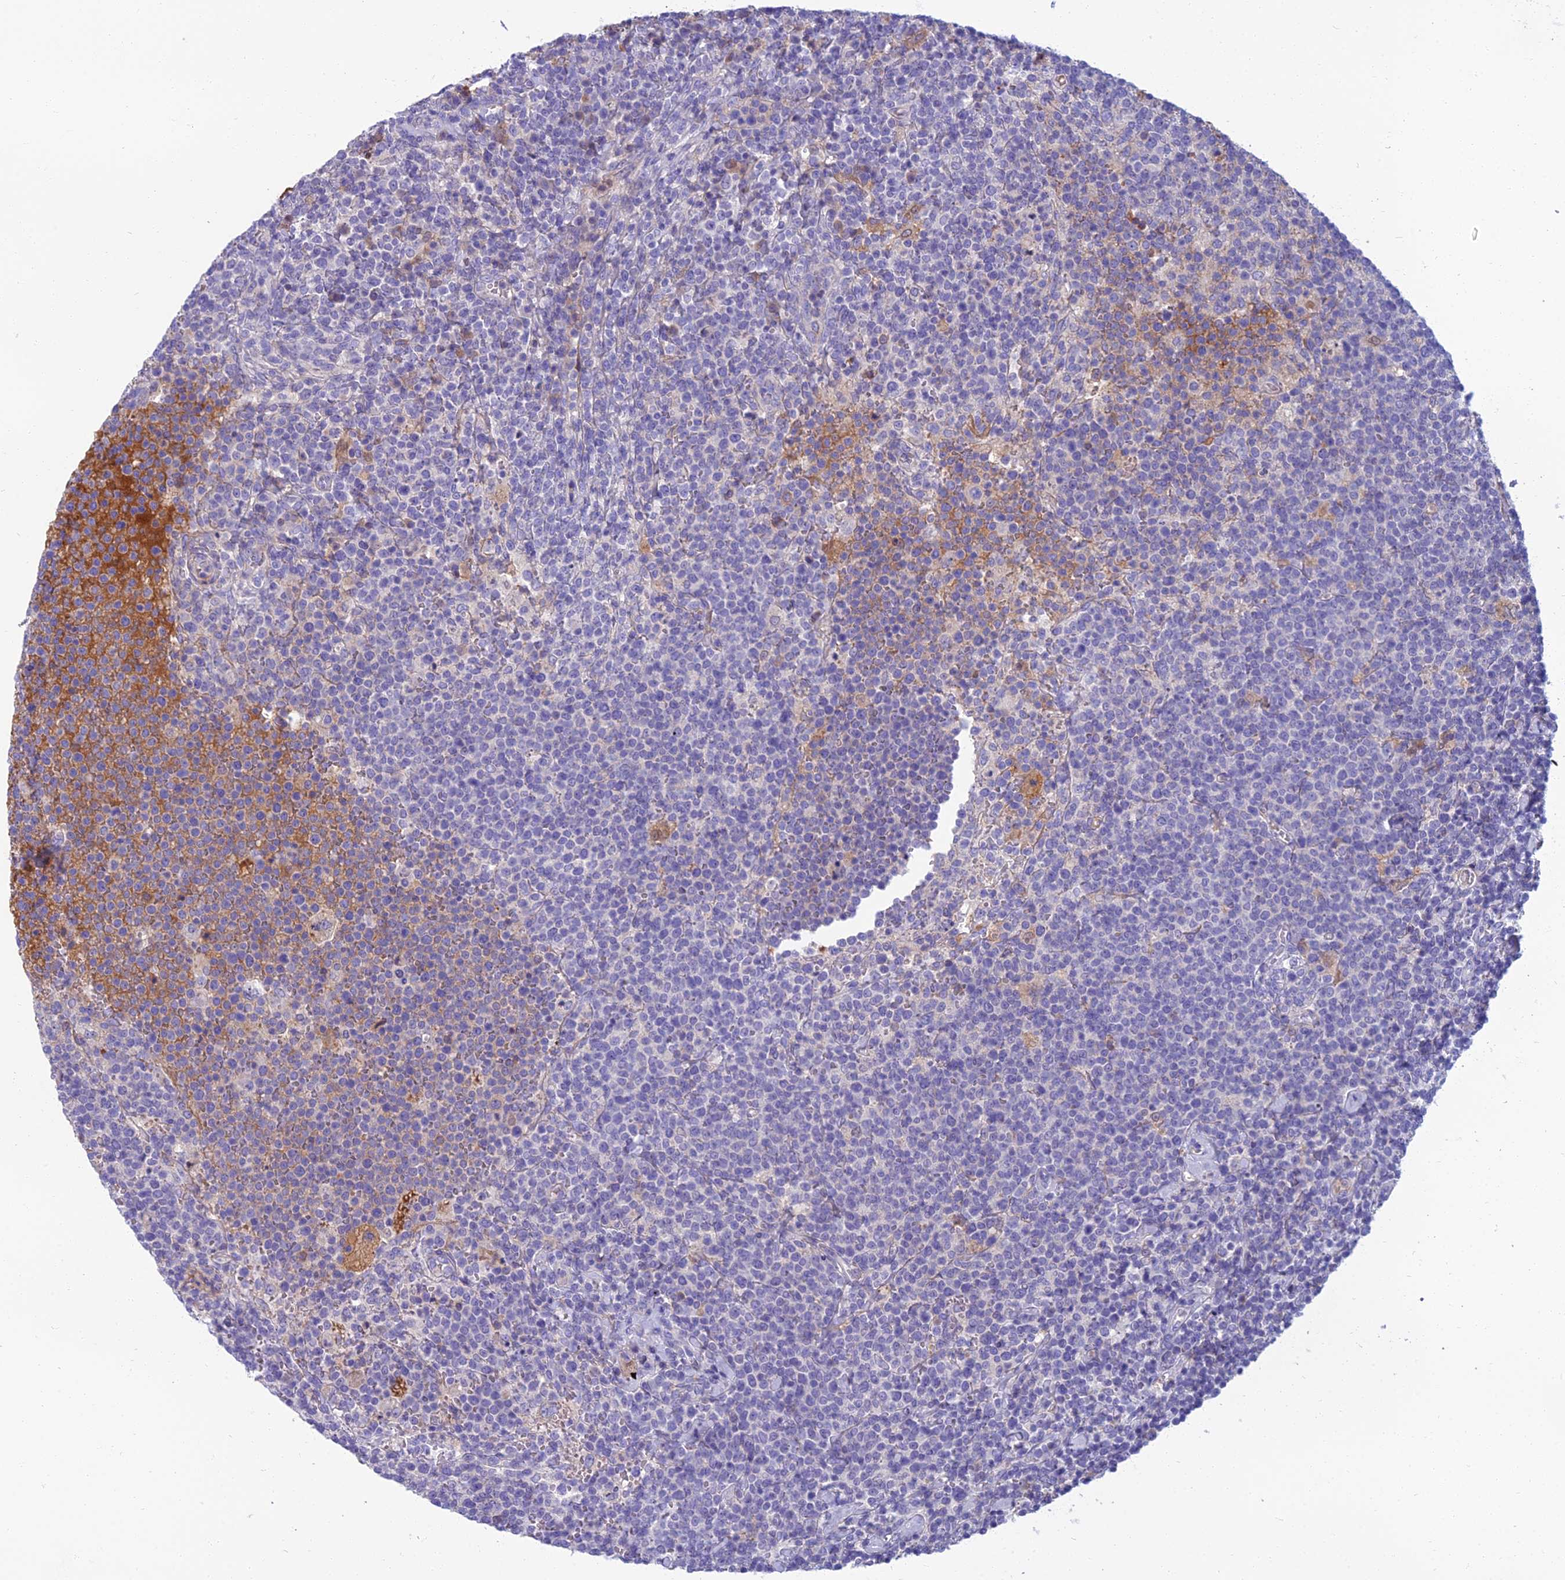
{"staining": {"intensity": "negative", "quantity": "none", "location": "none"}, "tissue": "lymphoma", "cell_type": "Tumor cells", "image_type": "cancer", "snomed": [{"axis": "morphology", "description": "Malignant lymphoma, non-Hodgkin's type, High grade"}, {"axis": "topography", "description": "Lymph node"}], "caption": "A histopathology image of human lymphoma is negative for staining in tumor cells. (Brightfield microscopy of DAB immunohistochemistry (IHC) at high magnification).", "gene": "SPTLC3", "patient": {"sex": "male", "age": 61}}